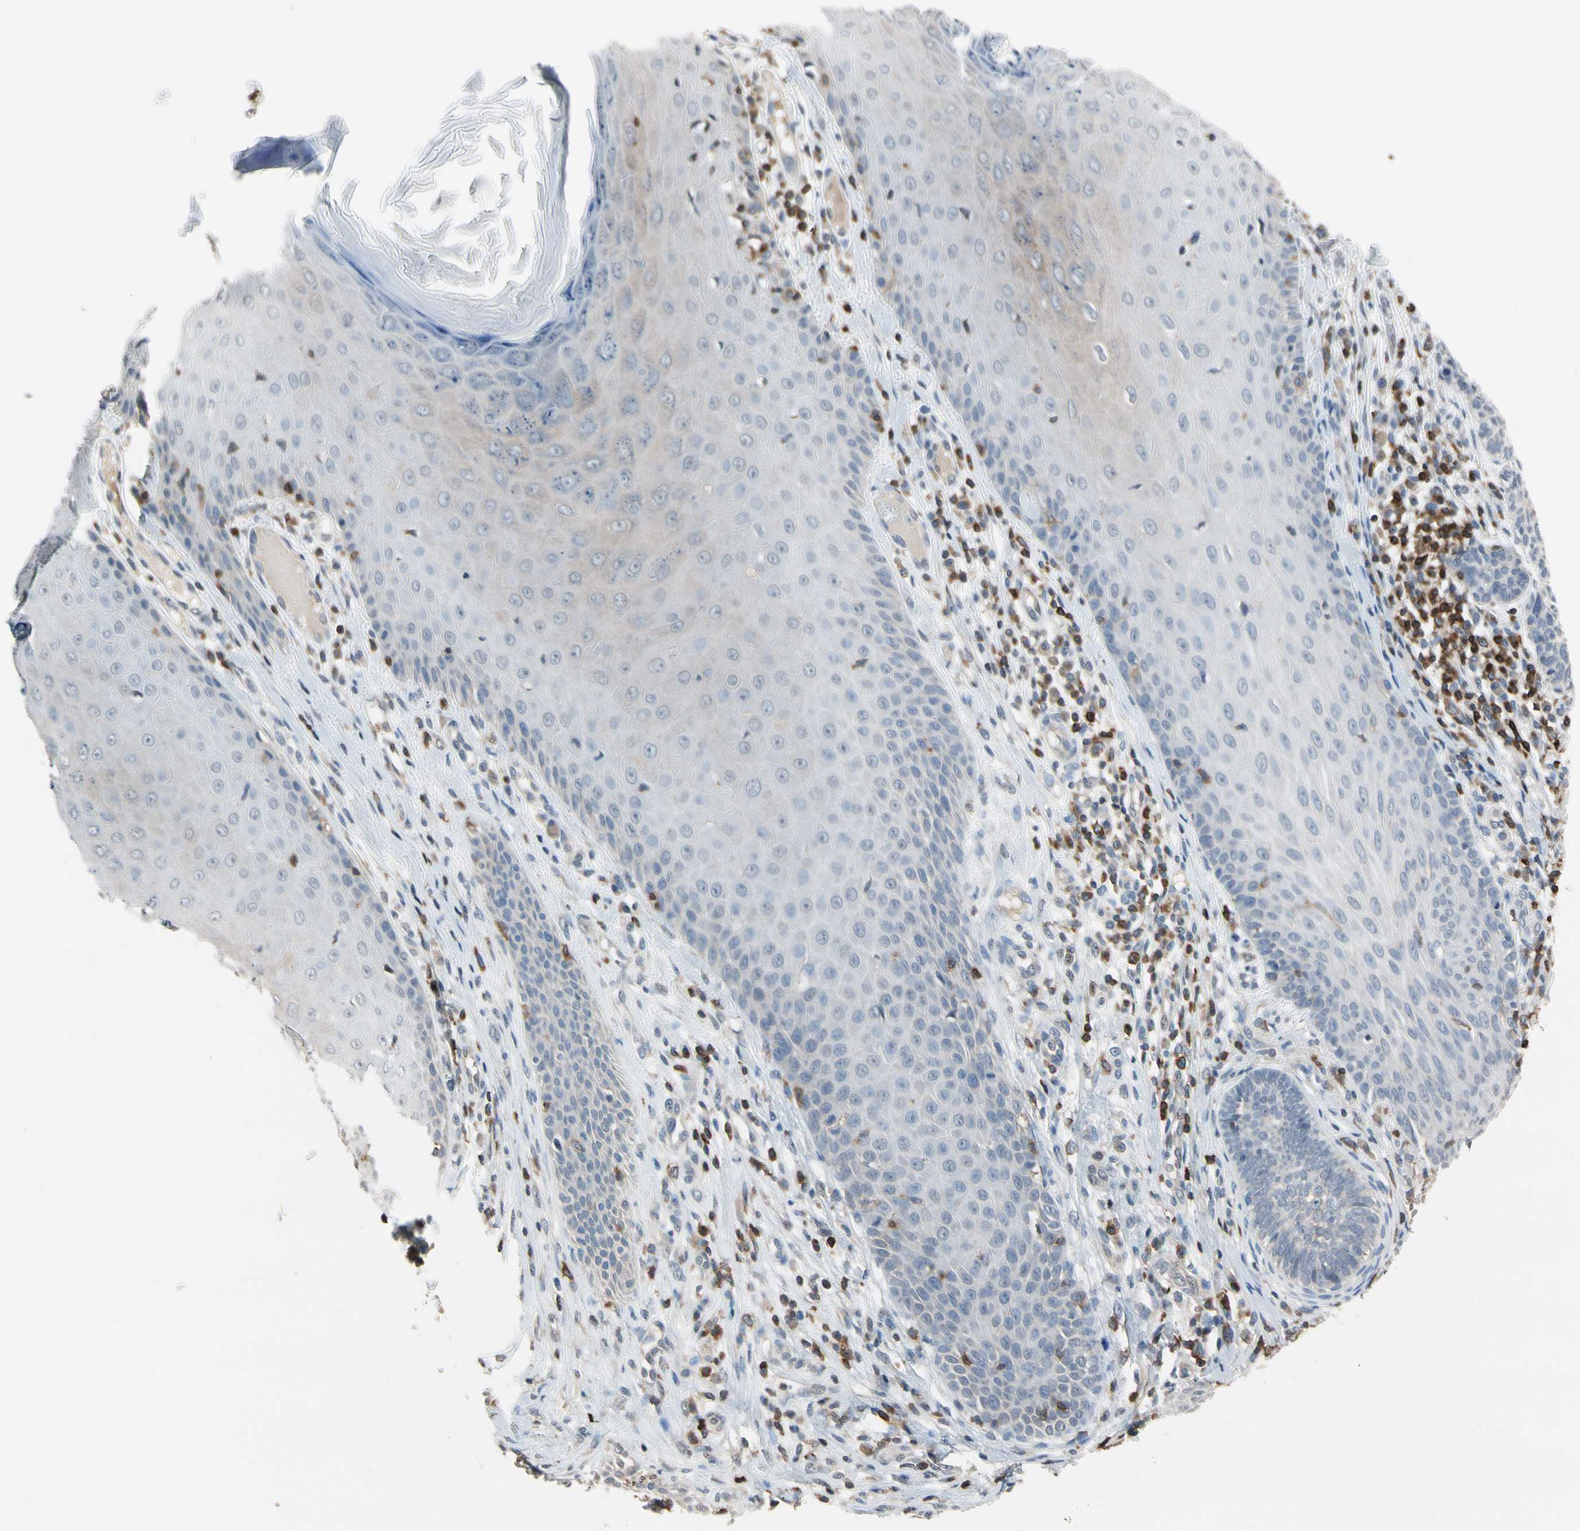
{"staining": {"intensity": "negative", "quantity": "none", "location": "none"}, "tissue": "skin cancer", "cell_type": "Tumor cells", "image_type": "cancer", "snomed": [{"axis": "morphology", "description": "Normal tissue, NOS"}, {"axis": "morphology", "description": "Basal cell carcinoma"}, {"axis": "topography", "description": "Skin"}], "caption": "Immunohistochemistry photomicrograph of neoplastic tissue: human skin cancer (basal cell carcinoma) stained with DAB (3,3'-diaminobenzidine) exhibits no significant protein expression in tumor cells. Brightfield microscopy of immunohistochemistry stained with DAB (brown) and hematoxylin (blue), captured at high magnification.", "gene": "NFATC2", "patient": {"sex": "male", "age": 52}}